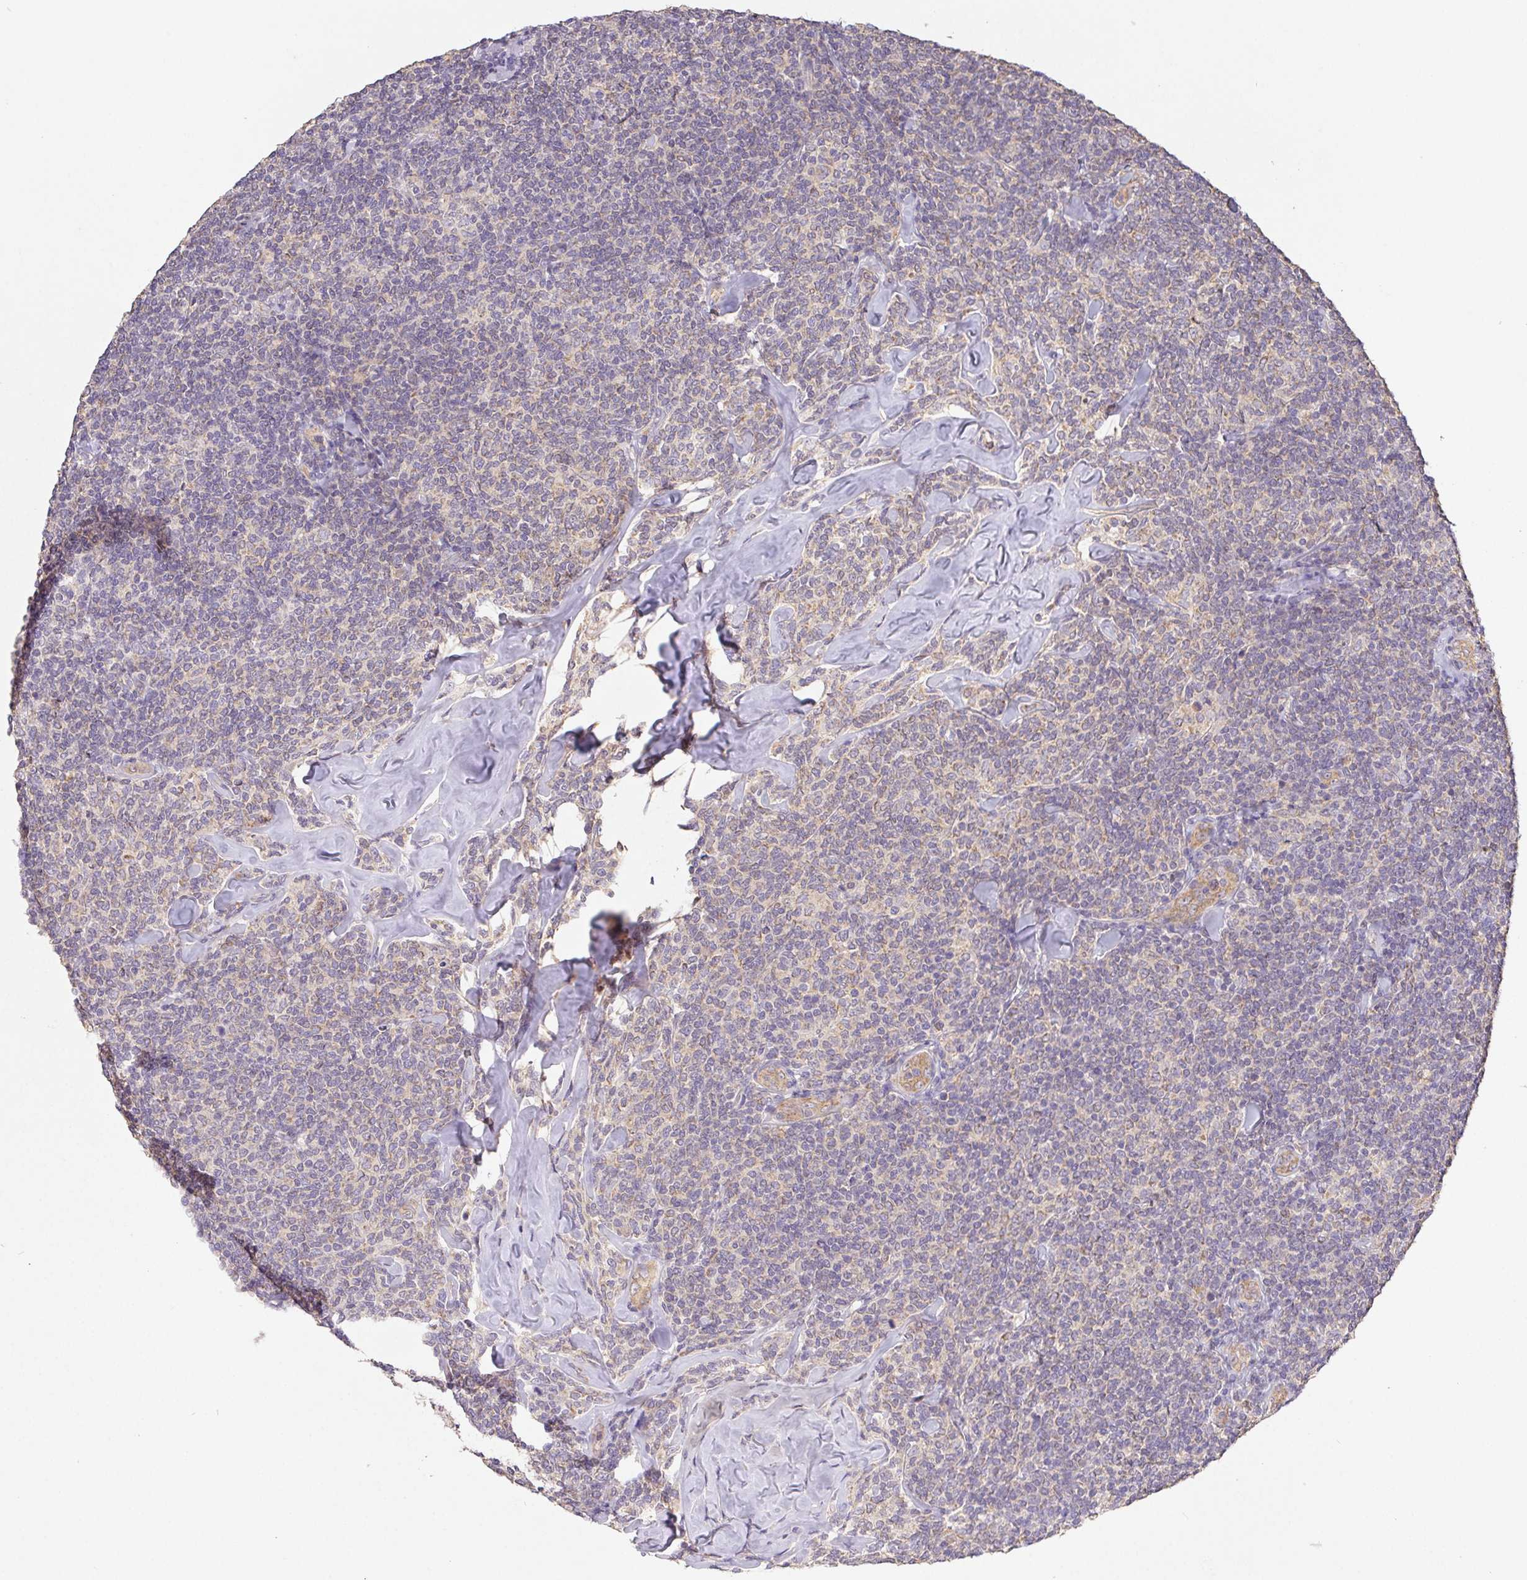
{"staining": {"intensity": "weak", "quantity": "<25%", "location": "cytoplasmic/membranous"}, "tissue": "lymphoma", "cell_type": "Tumor cells", "image_type": "cancer", "snomed": [{"axis": "morphology", "description": "Malignant lymphoma, non-Hodgkin's type, Low grade"}, {"axis": "topography", "description": "Lymph node"}], "caption": "Tumor cells are negative for brown protein staining in lymphoma.", "gene": "RAB11A", "patient": {"sex": "female", "age": 56}}